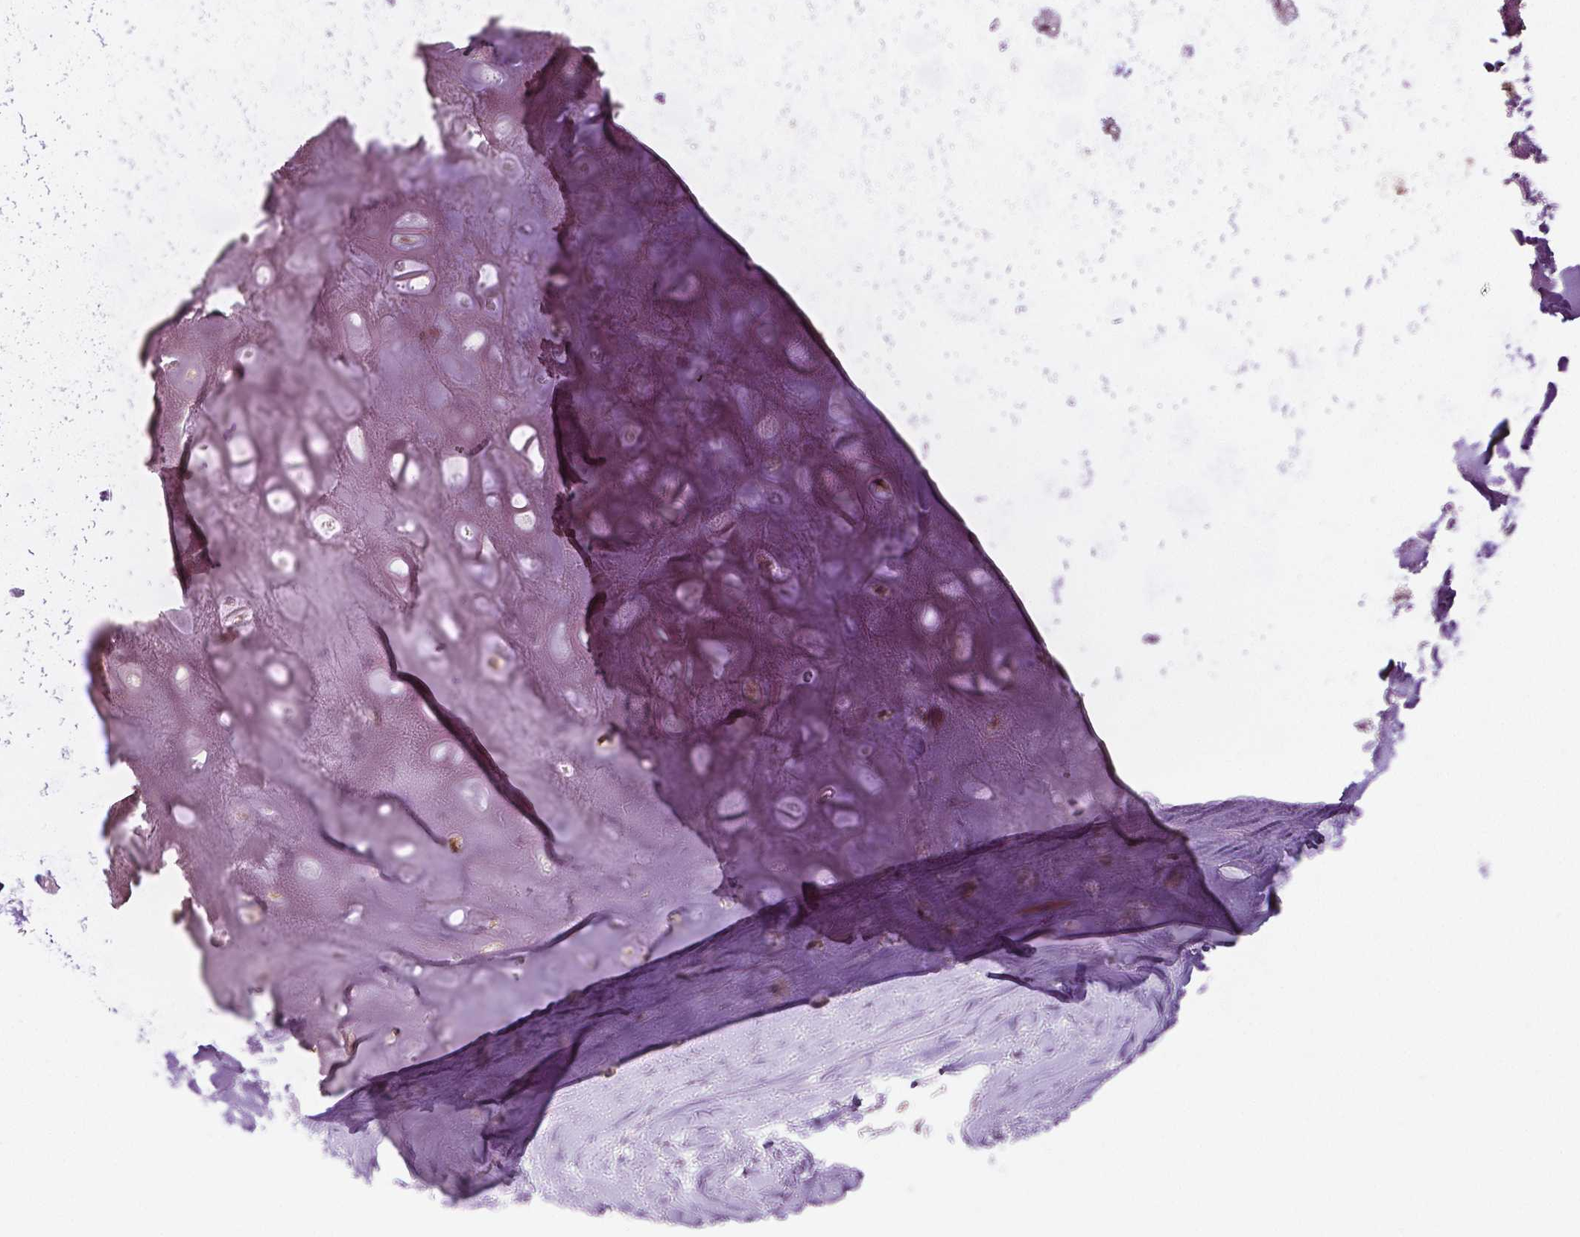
{"staining": {"intensity": "negative", "quantity": "none", "location": "none"}, "tissue": "adipose tissue", "cell_type": "Adipocytes", "image_type": "normal", "snomed": [{"axis": "morphology", "description": "Normal tissue, NOS"}, {"axis": "topography", "description": "Cartilage tissue"}], "caption": "Immunohistochemical staining of unremarkable human adipose tissue reveals no significant expression in adipocytes. (Stains: DAB IHC with hematoxylin counter stain, Microscopy: brightfield microscopy at high magnification).", "gene": "PTPN5", "patient": {"sex": "male", "age": 57}}